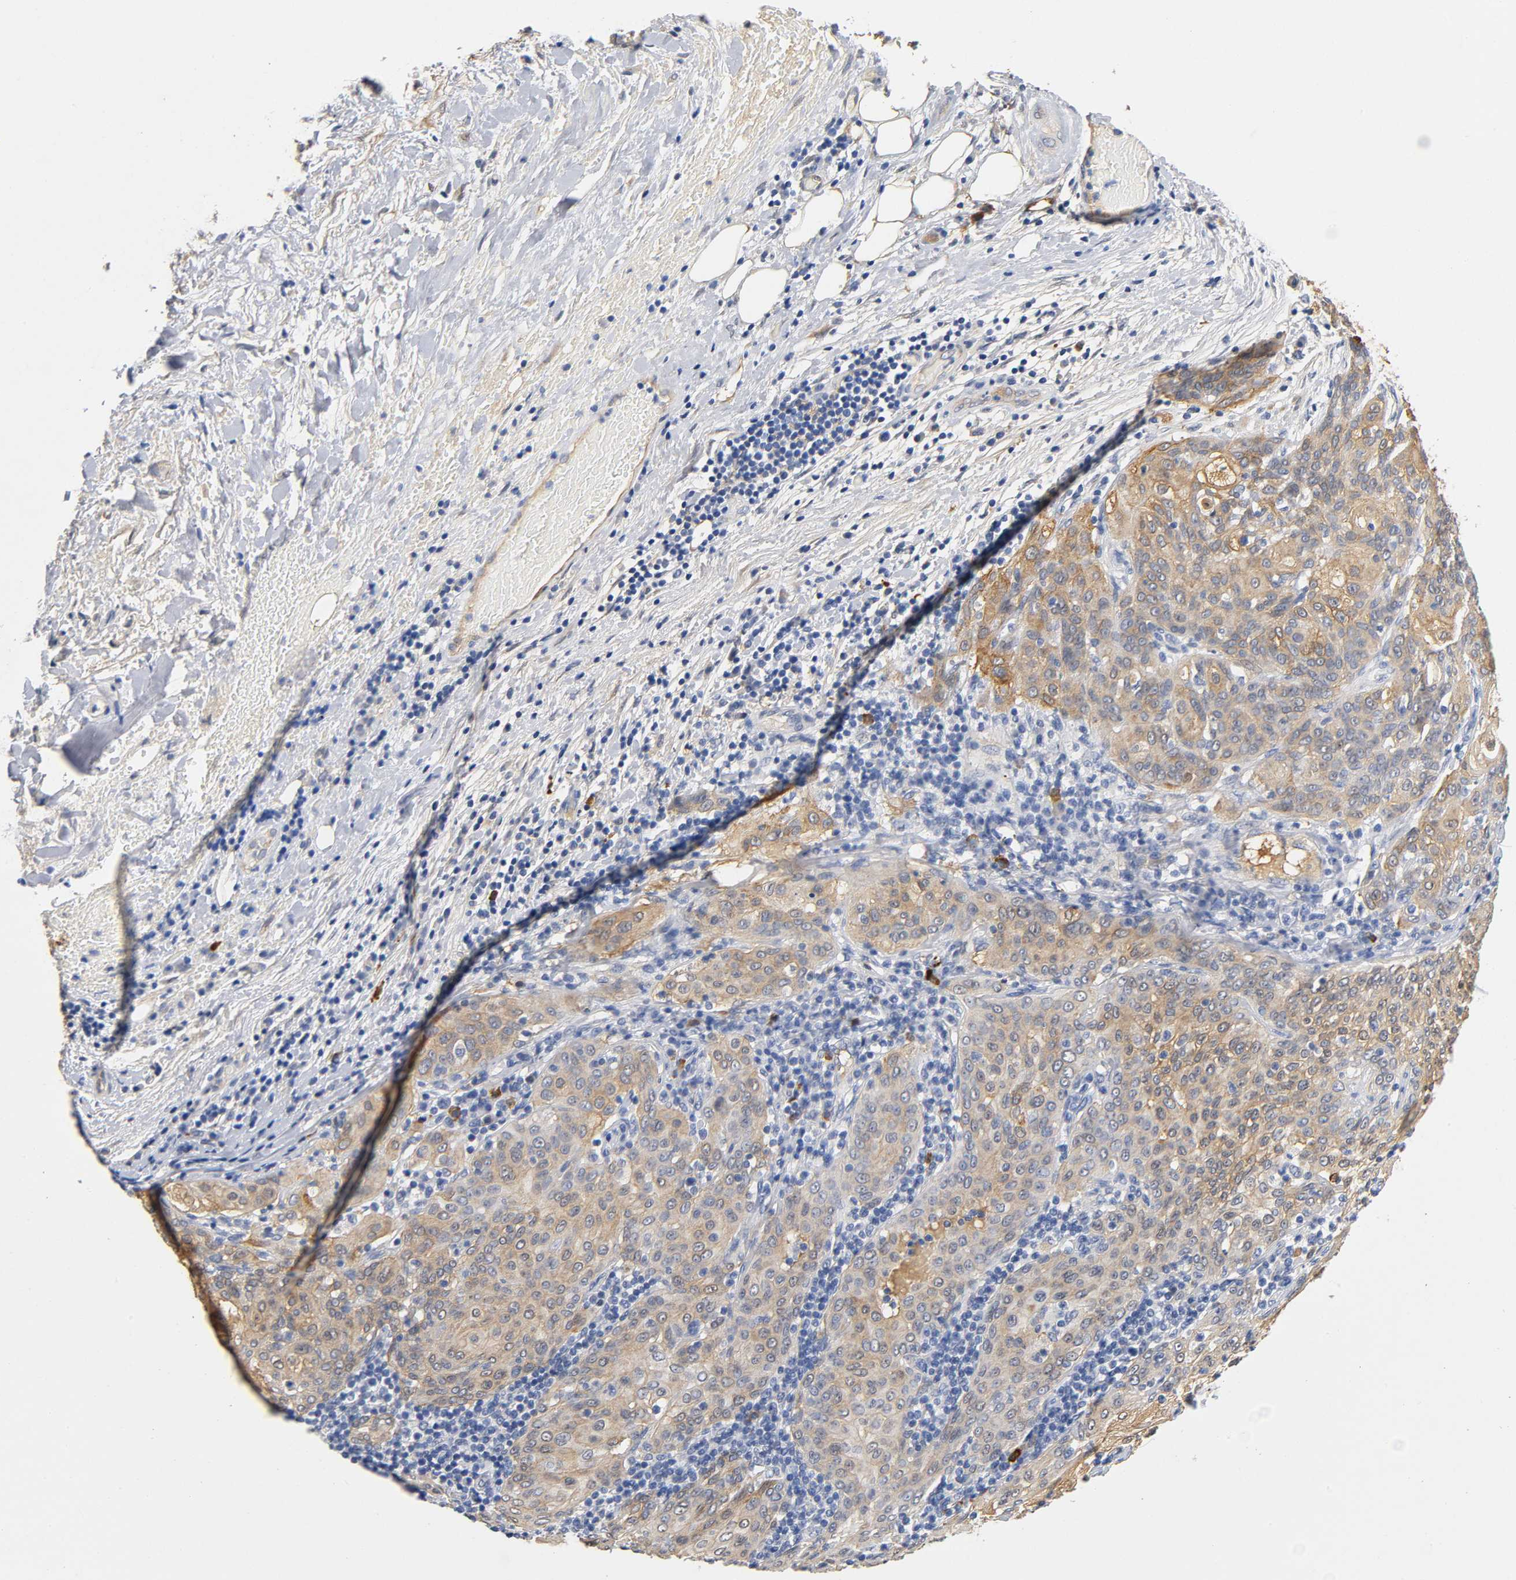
{"staining": {"intensity": "moderate", "quantity": ">75%", "location": "cytoplasmic/membranous"}, "tissue": "lung cancer", "cell_type": "Tumor cells", "image_type": "cancer", "snomed": [{"axis": "morphology", "description": "Inflammation, NOS"}, {"axis": "morphology", "description": "Squamous cell carcinoma, NOS"}, {"axis": "topography", "description": "Lymph node"}, {"axis": "topography", "description": "Soft tissue"}, {"axis": "topography", "description": "Lung"}], "caption": "A brown stain highlights moderate cytoplasmic/membranous positivity of a protein in lung cancer (squamous cell carcinoma) tumor cells. (brown staining indicates protein expression, while blue staining denotes nuclei).", "gene": "TNC", "patient": {"sex": "male", "age": 66}}